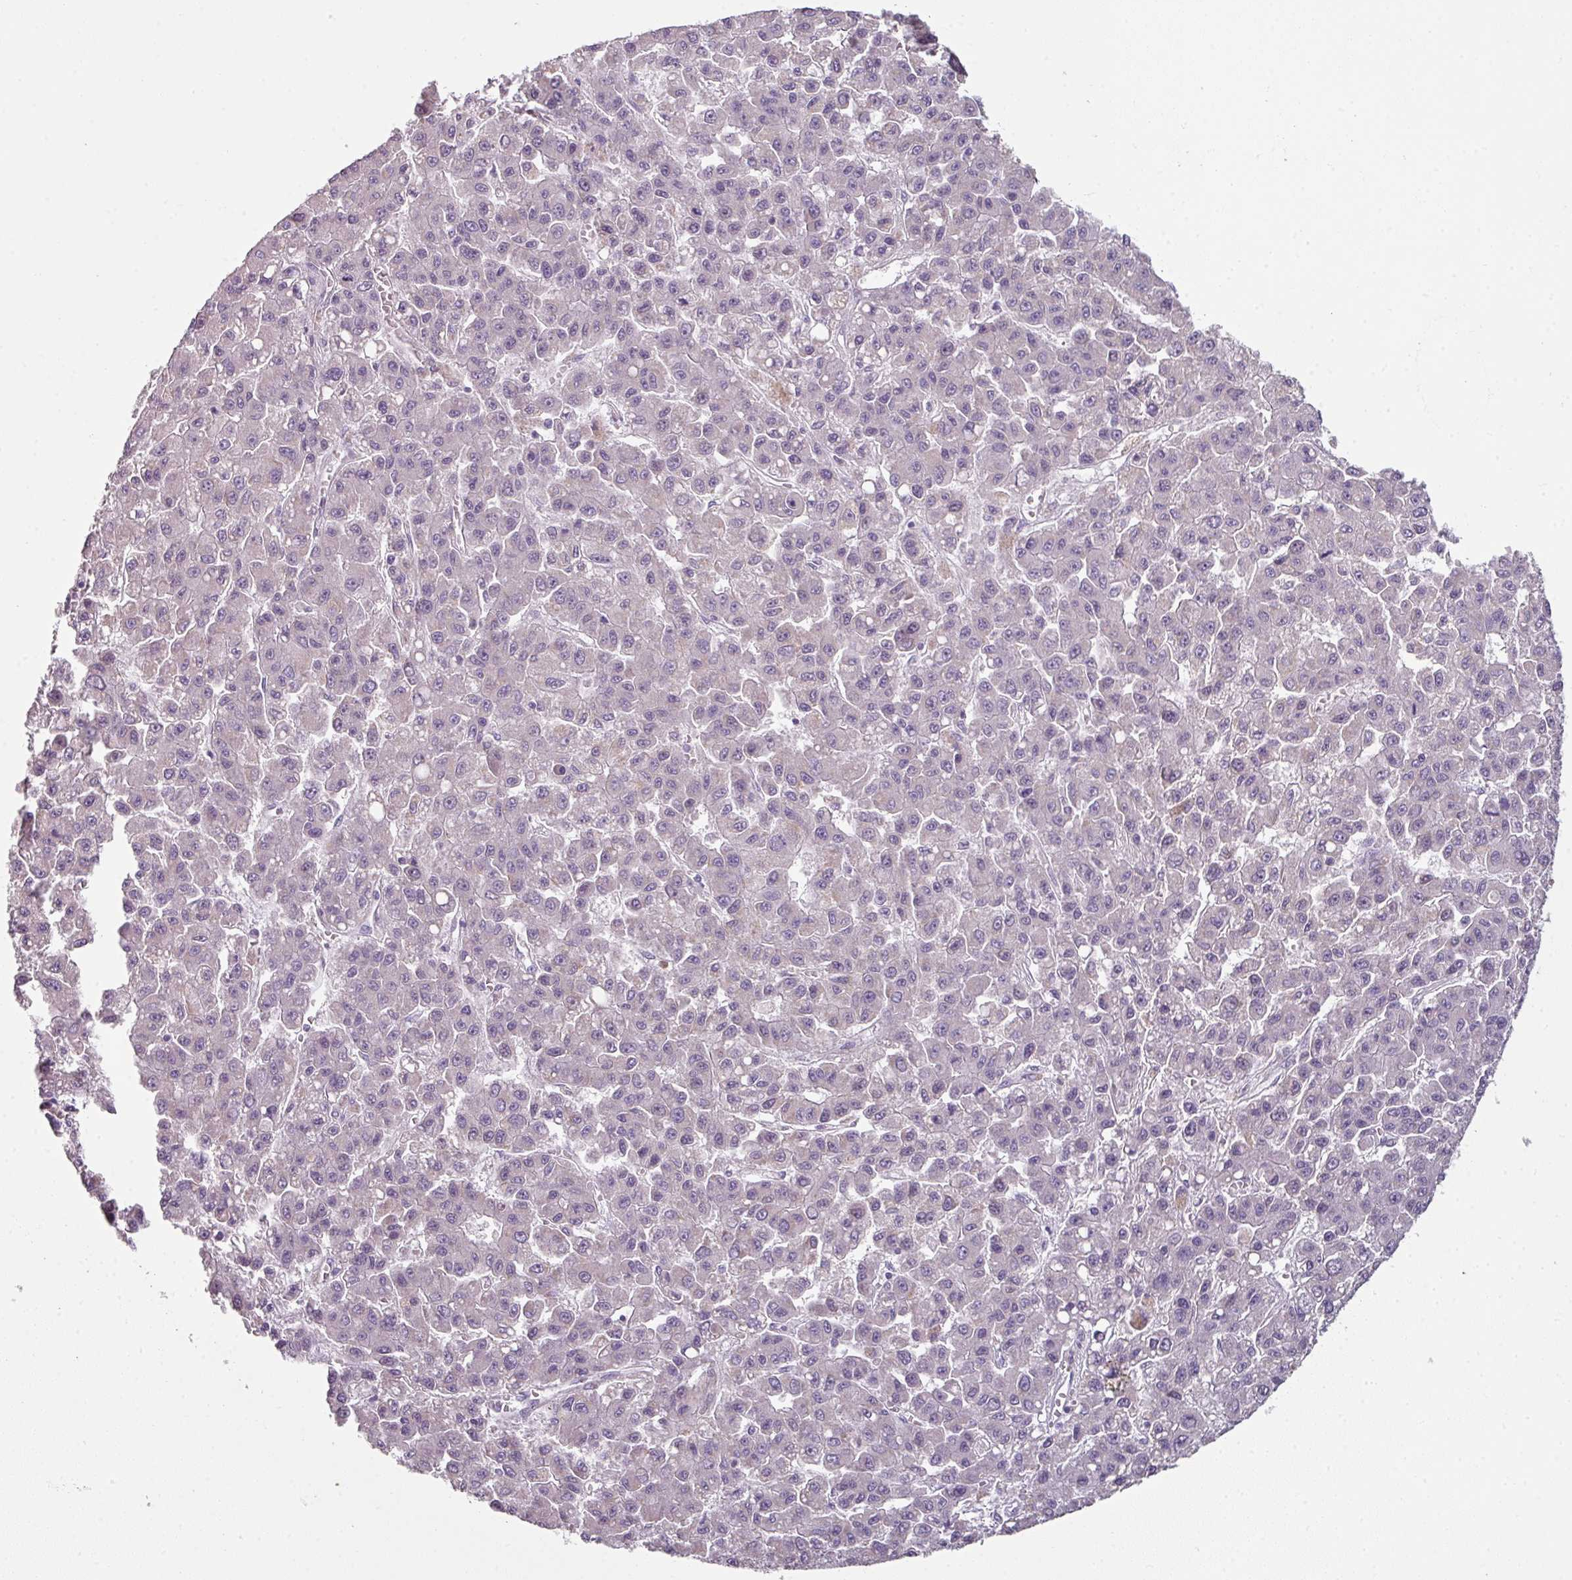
{"staining": {"intensity": "negative", "quantity": "none", "location": "none"}, "tissue": "liver cancer", "cell_type": "Tumor cells", "image_type": "cancer", "snomed": [{"axis": "morphology", "description": "Carcinoma, Hepatocellular, NOS"}, {"axis": "topography", "description": "Liver"}], "caption": "Human liver cancer (hepatocellular carcinoma) stained for a protein using immunohistochemistry (IHC) displays no positivity in tumor cells.", "gene": "FHAD1", "patient": {"sex": "male", "age": 70}}